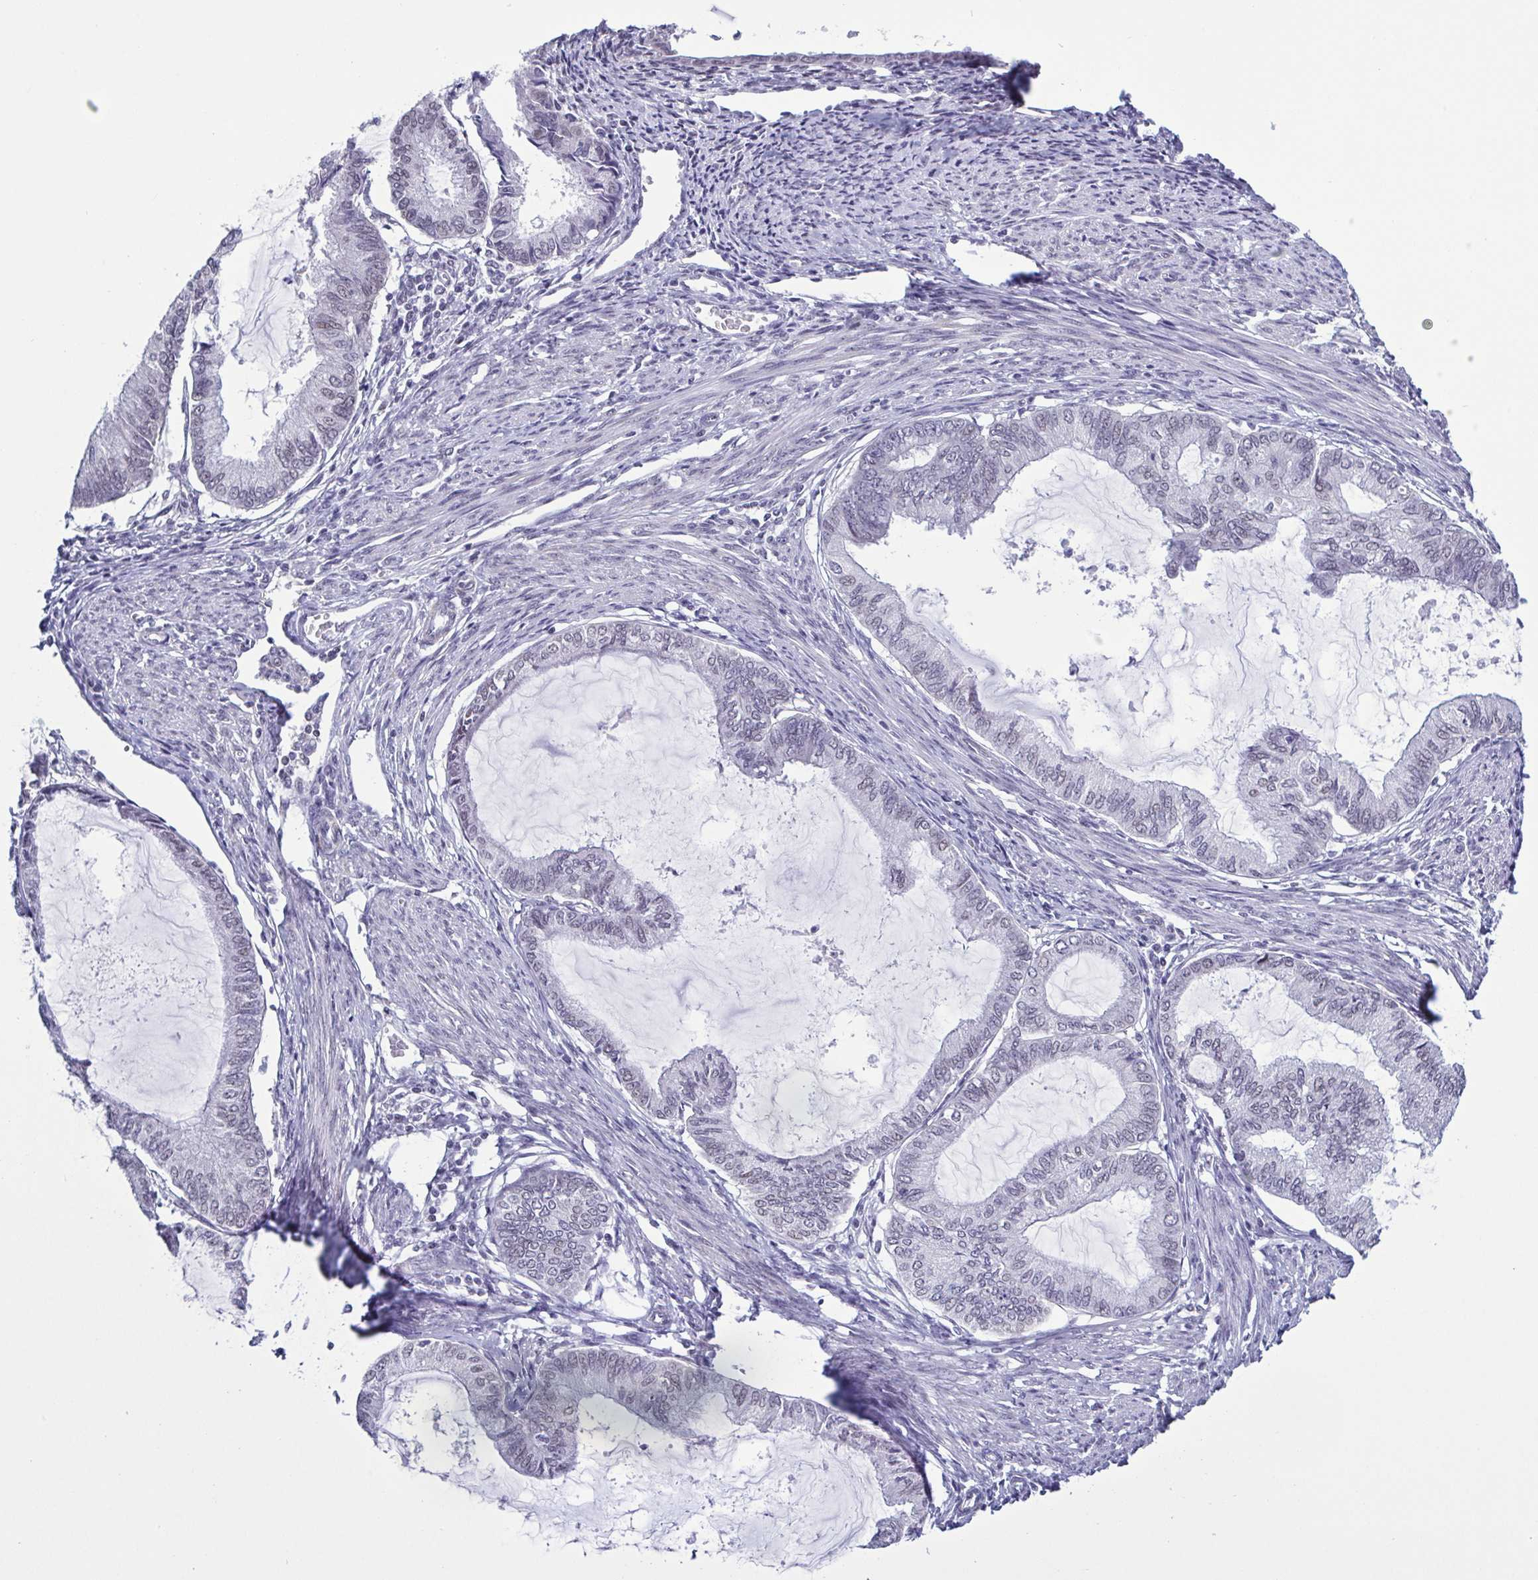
{"staining": {"intensity": "negative", "quantity": "none", "location": "none"}, "tissue": "endometrial cancer", "cell_type": "Tumor cells", "image_type": "cancer", "snomed": [{"axis": "morphology", "description": "Adenocarcinoma, NOS"}, {"axis": "topography", "description": "Endometrium"}], "caption": "Photomicrograph shows no significant protein staining in tumor cells of endometrial cancer.", "gene": "TMEM92", "patient": {"sex": "female", "age": 86}}